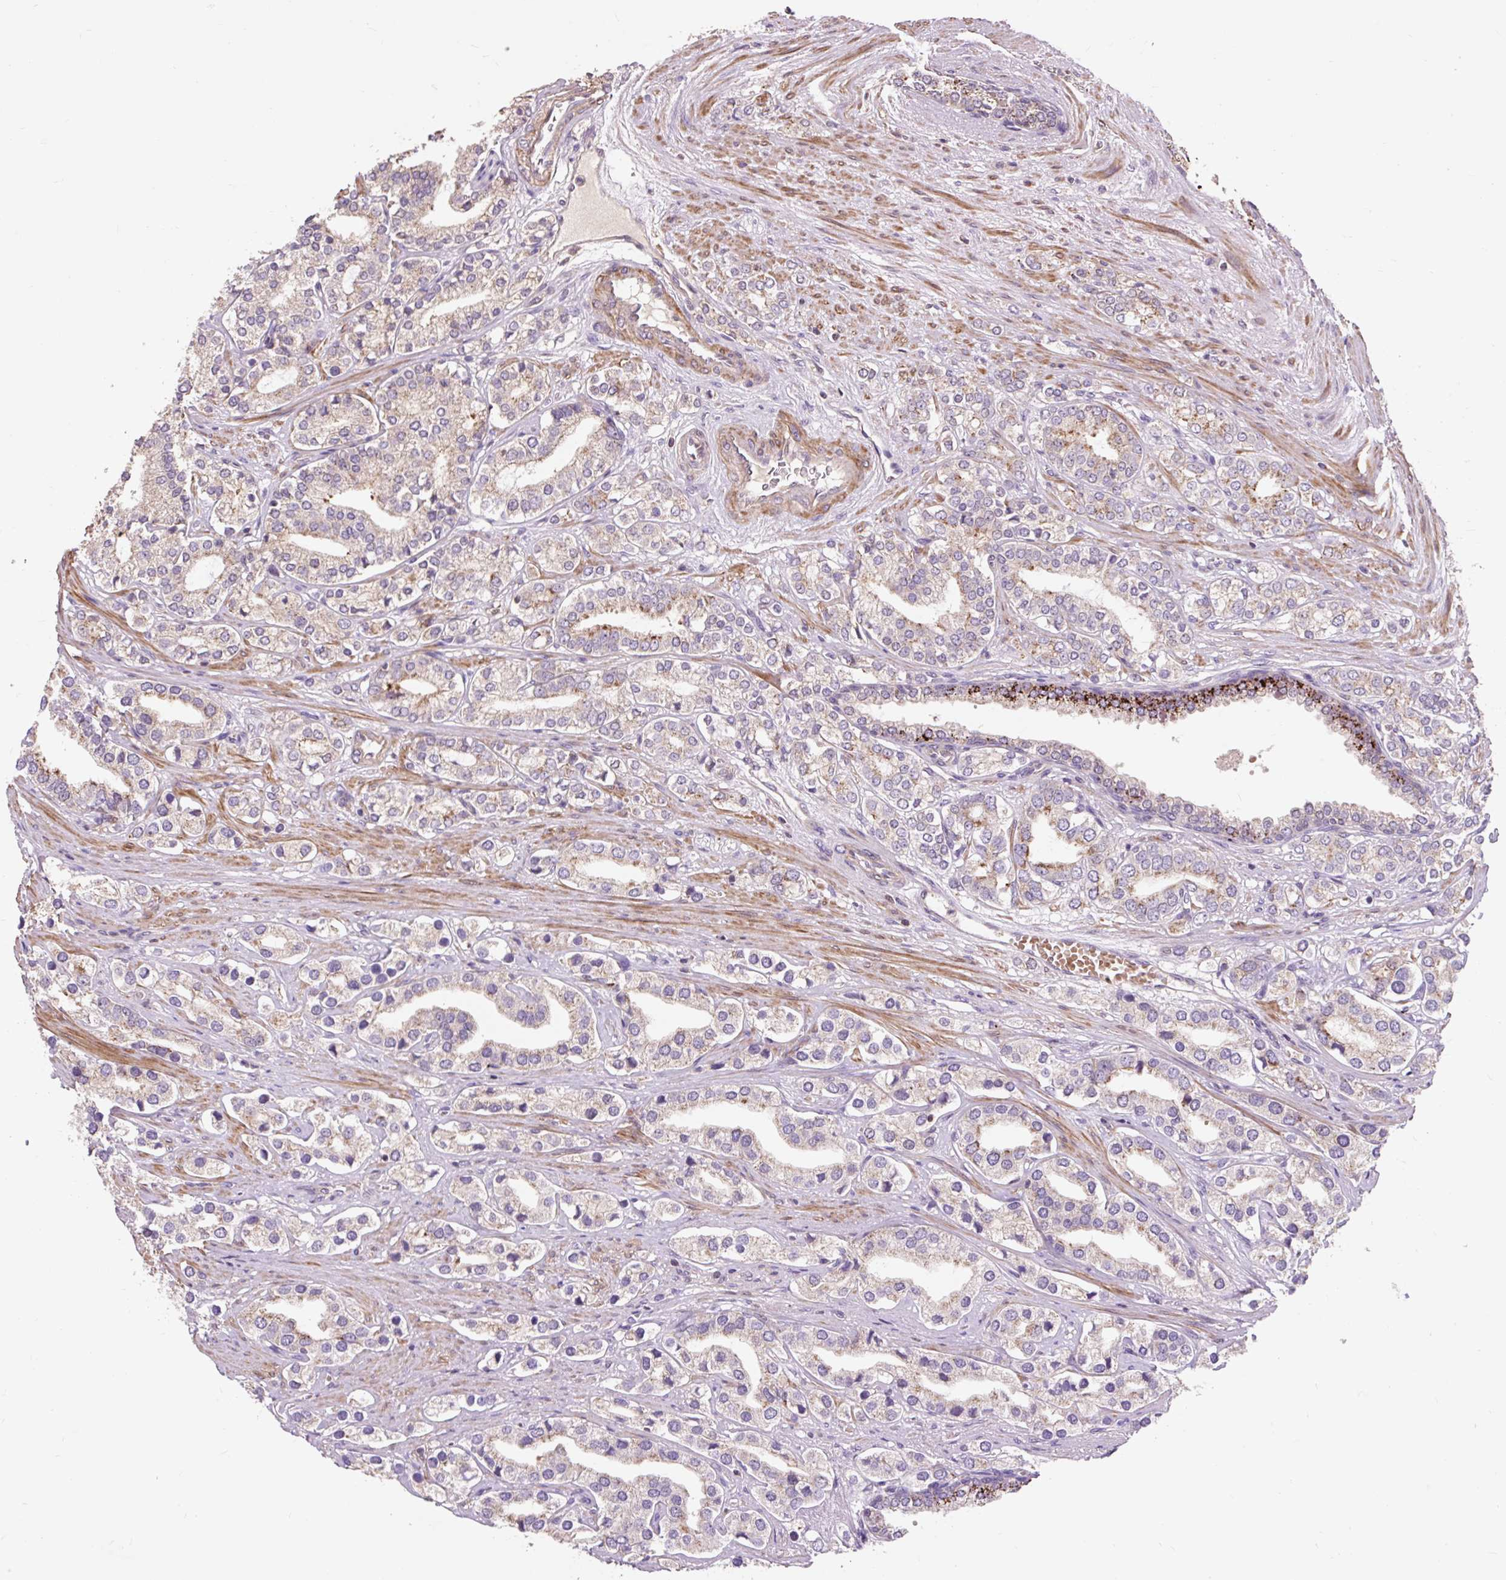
{"staining": {"intensity": "moderate", "quantity": "<25%", "location": "cytoplasmic/membranous"}, "tissue": "prostate cancer", "cell_type": "Tumor cells", "image_type": "cancer", "snomed": [{"axis": "morphology", "description": "Adenocarcinoma, High grade"}, {"axis": "topography", "description": "Prostate"}], "caption": "High-power microscopy captured an immunohistochemistry image of high-grade adenocarcinoma (prostate), revealing moderate cytoplasmic/membranous expression in approximately <25% of tumor cells.", "gene": "PRIMPOL", "patient": {"sex": "male", "age": 58}}